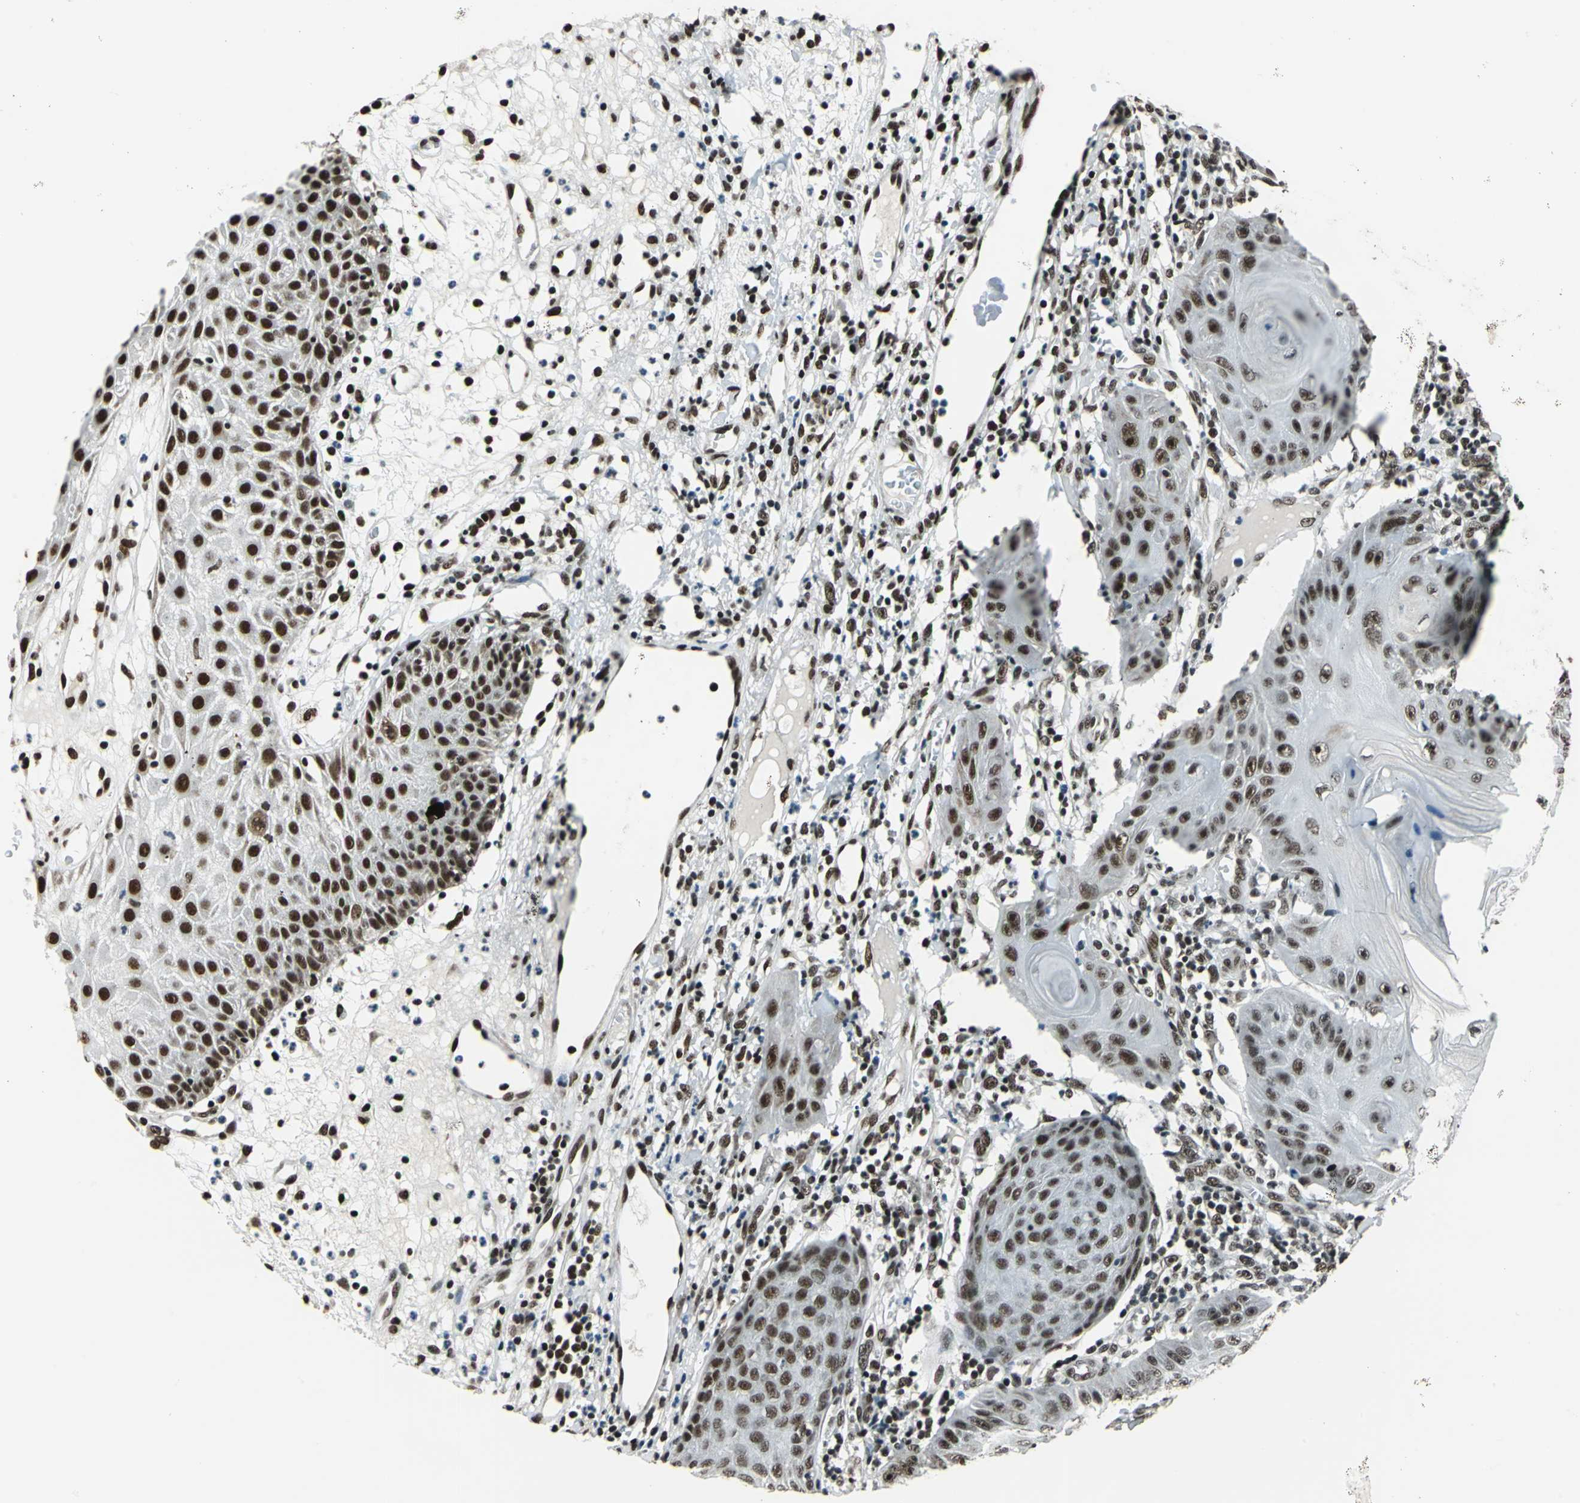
{"staining": {"intensity": "strong", "quantity": ">75%", "location": "nuclear"}, "tissue": "skin cancer", "cell_type": "Tumor cells", "image_type": "cancer", "snomed": [{"axis": "morphology", "description": "Squamous cell carcinoma, NOS"}, {"axis": "topography", "description": "Skin"}], "caption": "Immunohistochemical staining of human squamous cell carcinoma (skin) shows strong nuclear protein positivity in about >75% of tumor cells. The protein of interest is stained brown, and the nuclei are stained in blue (DAB (3,3'-diaminobenzidine) IHC with brightfield microscopy, high magnification).", "gene": "BCLAF1", "patient": {"sex": "female", "age": 78}}